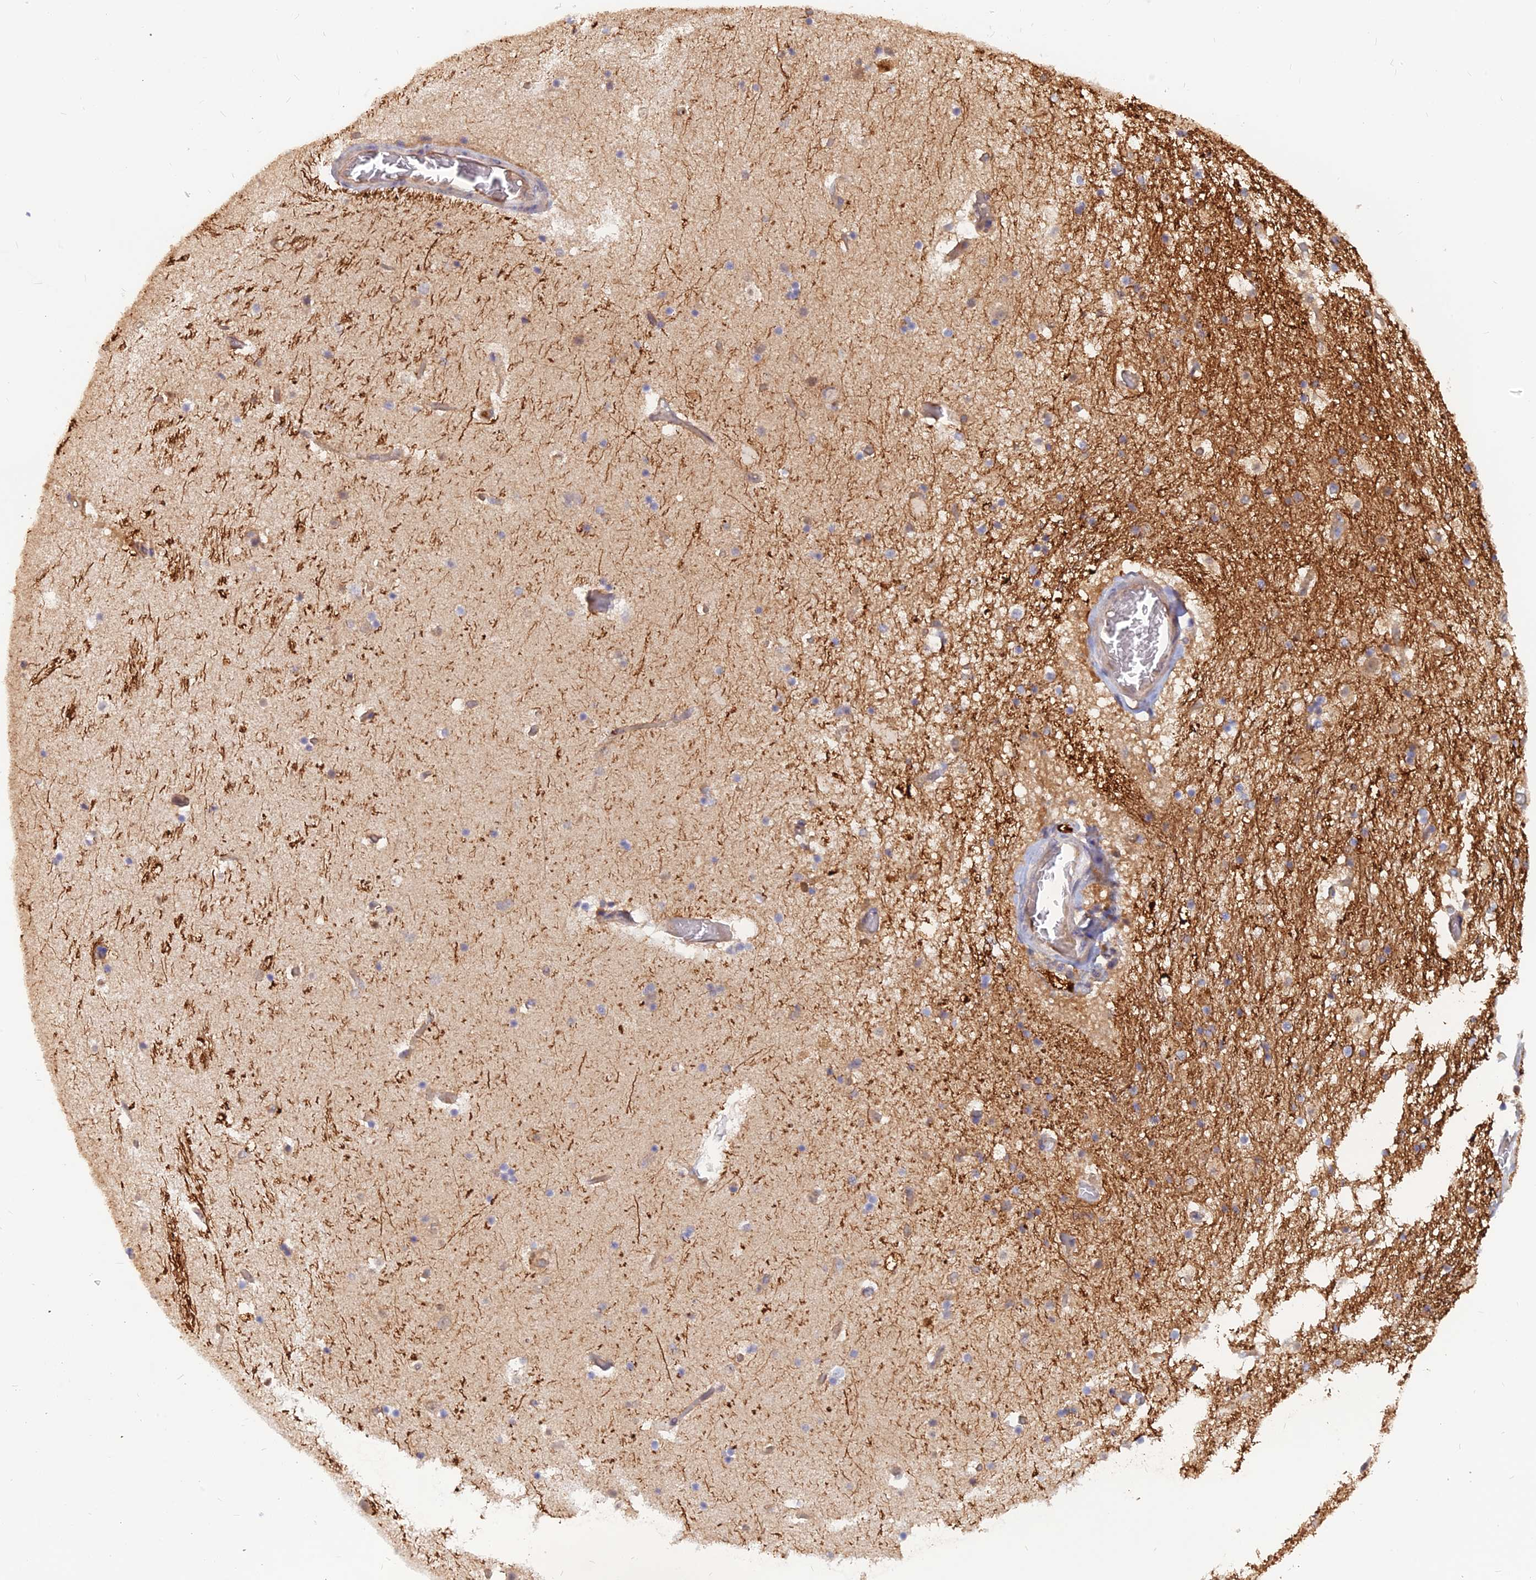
{"staining": {"intensity": "weak", "quantity": "<25%", "location": "cytoplasmic/membranous"}, "tissue": "hippocampus", "cell_type": "Glial cells", "image_type": "normal", "snomed": [{"axis": "morphology", "description": "Normal tissue, NOS"}, {"axis": "topography", "description": "Hippocampus"}], "caption": "A photomicrograph of human hippocampus is negative for staining in glial cells. Nuclei are stained in blue.", "gene": "ARL2BP", "patient": {"sex": "female", "age": 52}}